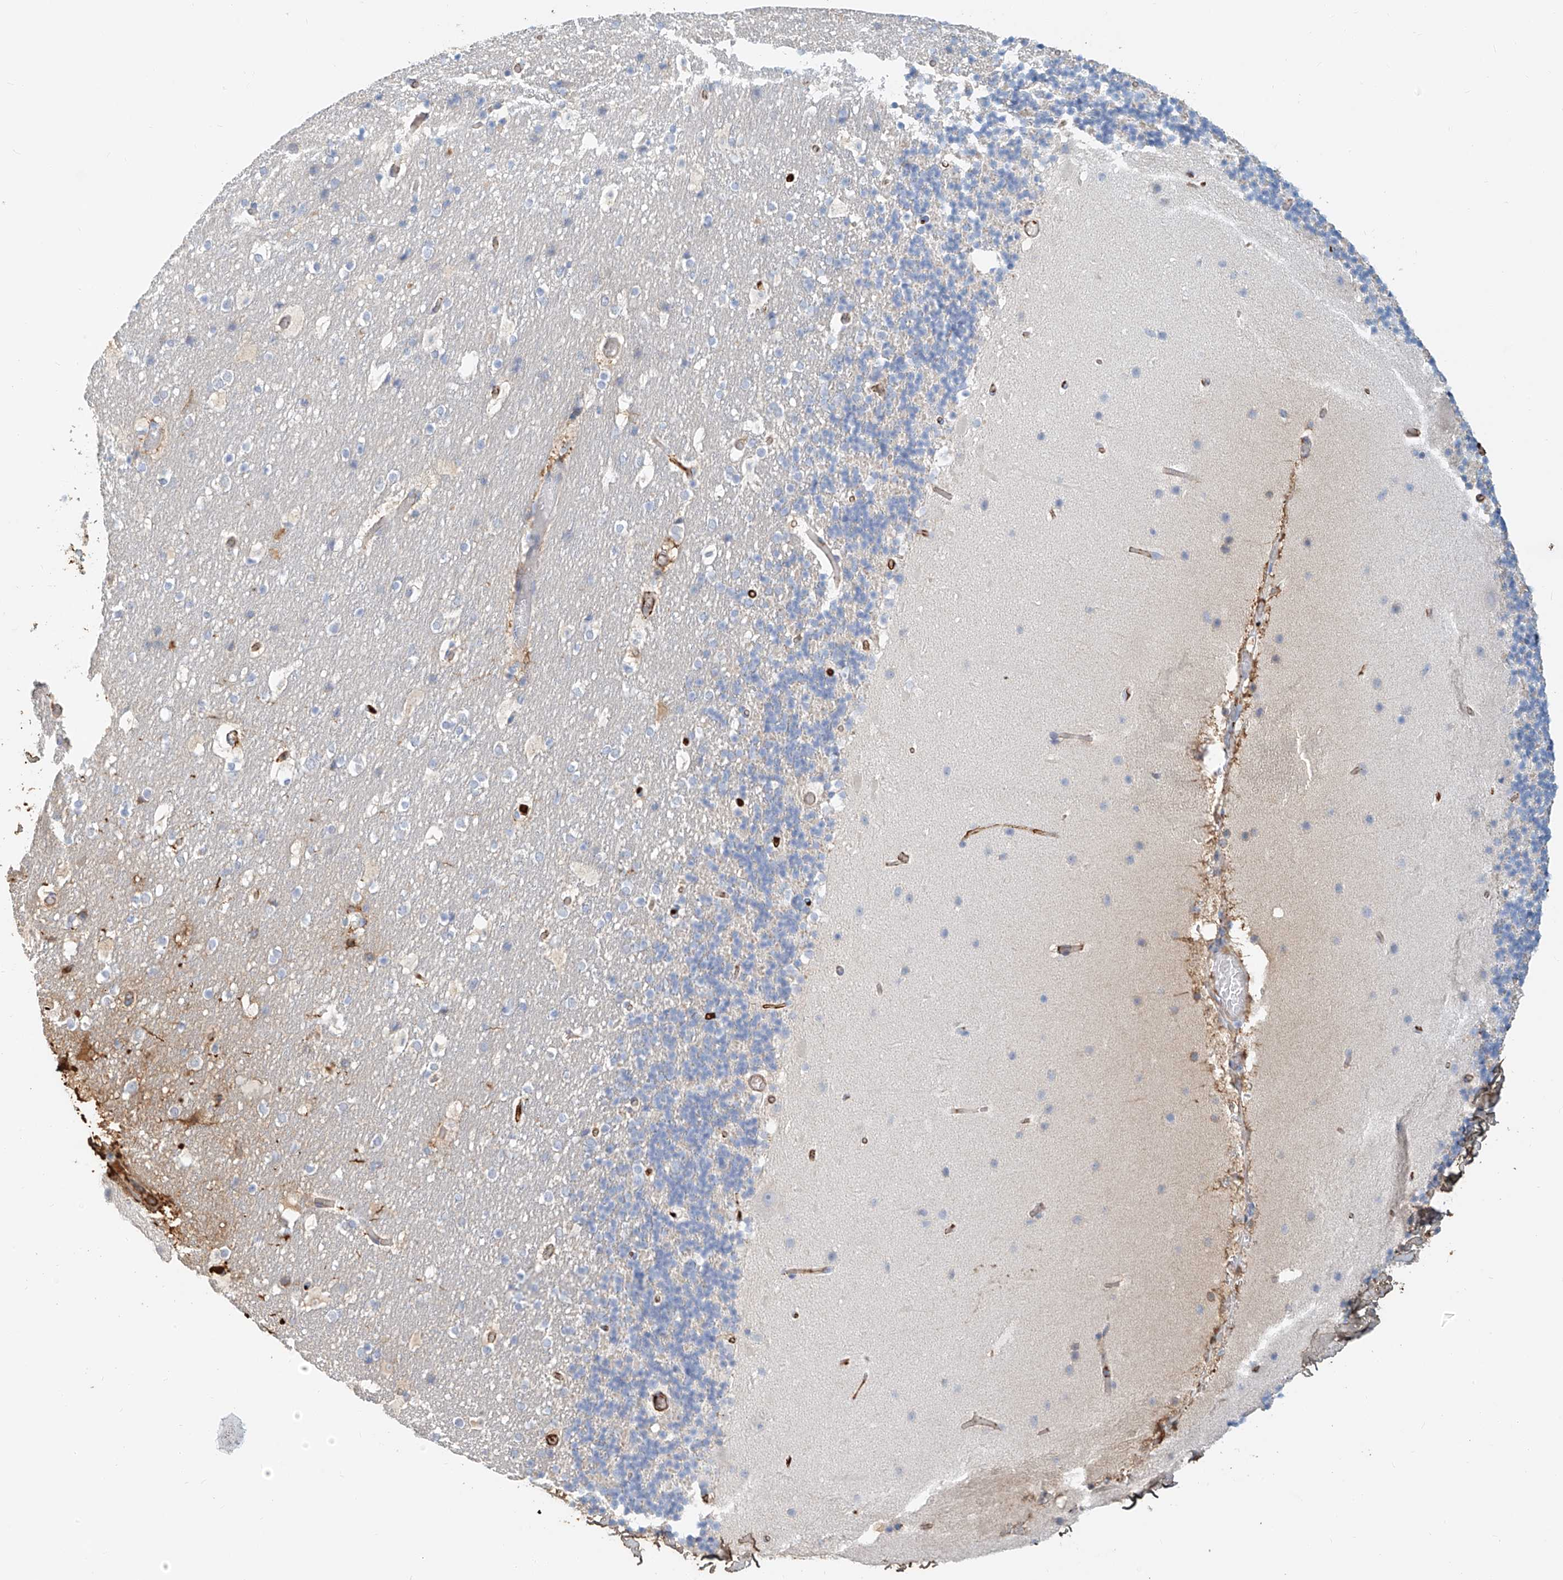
{"staining": {"intensity": "negative", "quantity": "none", "location": "none"}, "tissue": "cerebellum", "cell_type": "Cells in granular layer", "image_type": "normal", "snomed": [{"axis": "morphology", "description": "Normal tissue, NOS"}, {"axis": "topography", "description": "Cerebellum"}], "caption": "The immunohistochemistry (IHC) image has no significant staining in cells in granular layer of cerebellum.", "gene": "ZFP30", "patient": {"sex": "male", "age": 57}}